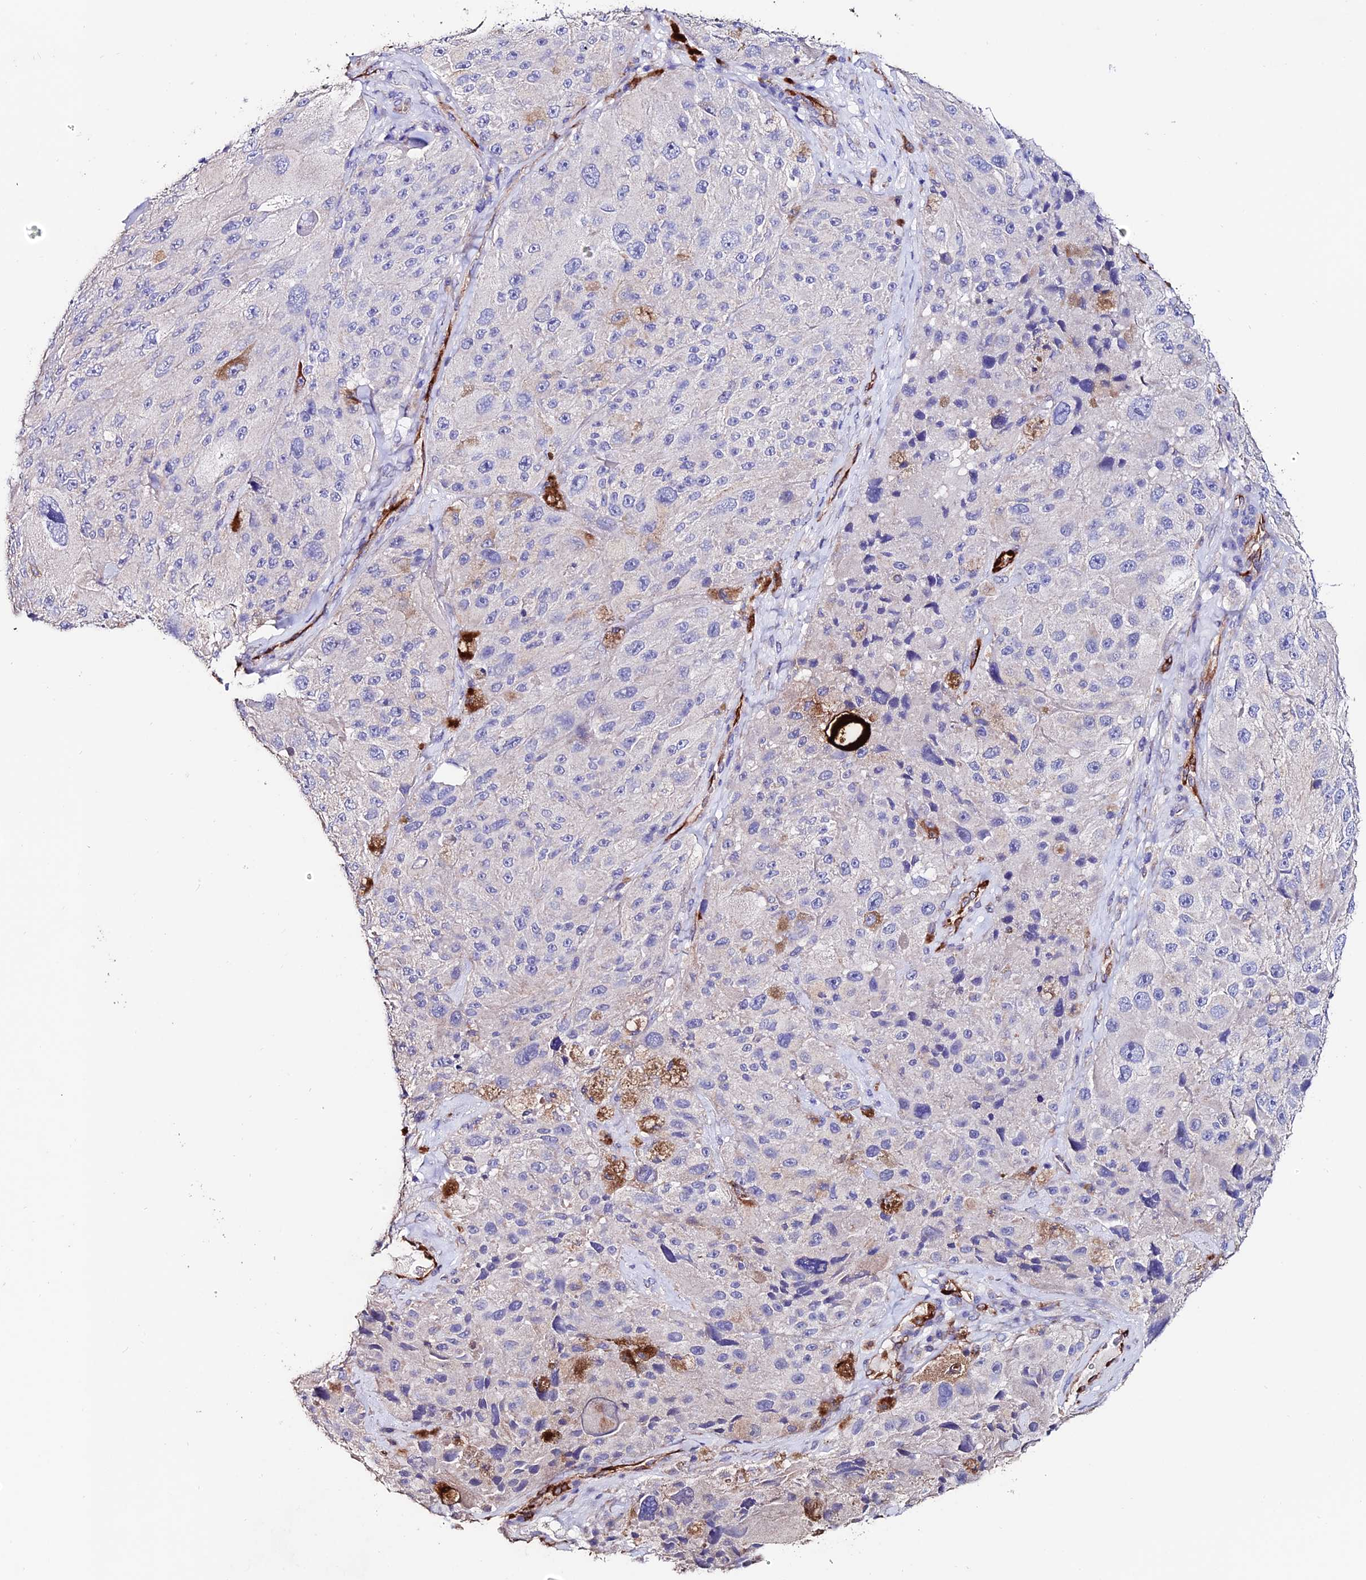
{"staining": {"intensity": "negative", "quantity": "none", "location": "none"}, "tissue": "melanoma", "cell_type": "Tumor cells", "image_type": "cancer", "snomed": [{"axis": "morphology", "description": "Malignant melanoma, Metastatic site"}, {"axis": "topography", "description": "Lymph node"}], "caption": "IHC of melanoma demonstrates no staining in tumor cells.", "gene": "ESM1", "patient": {"sex": "male", "age": 62}}